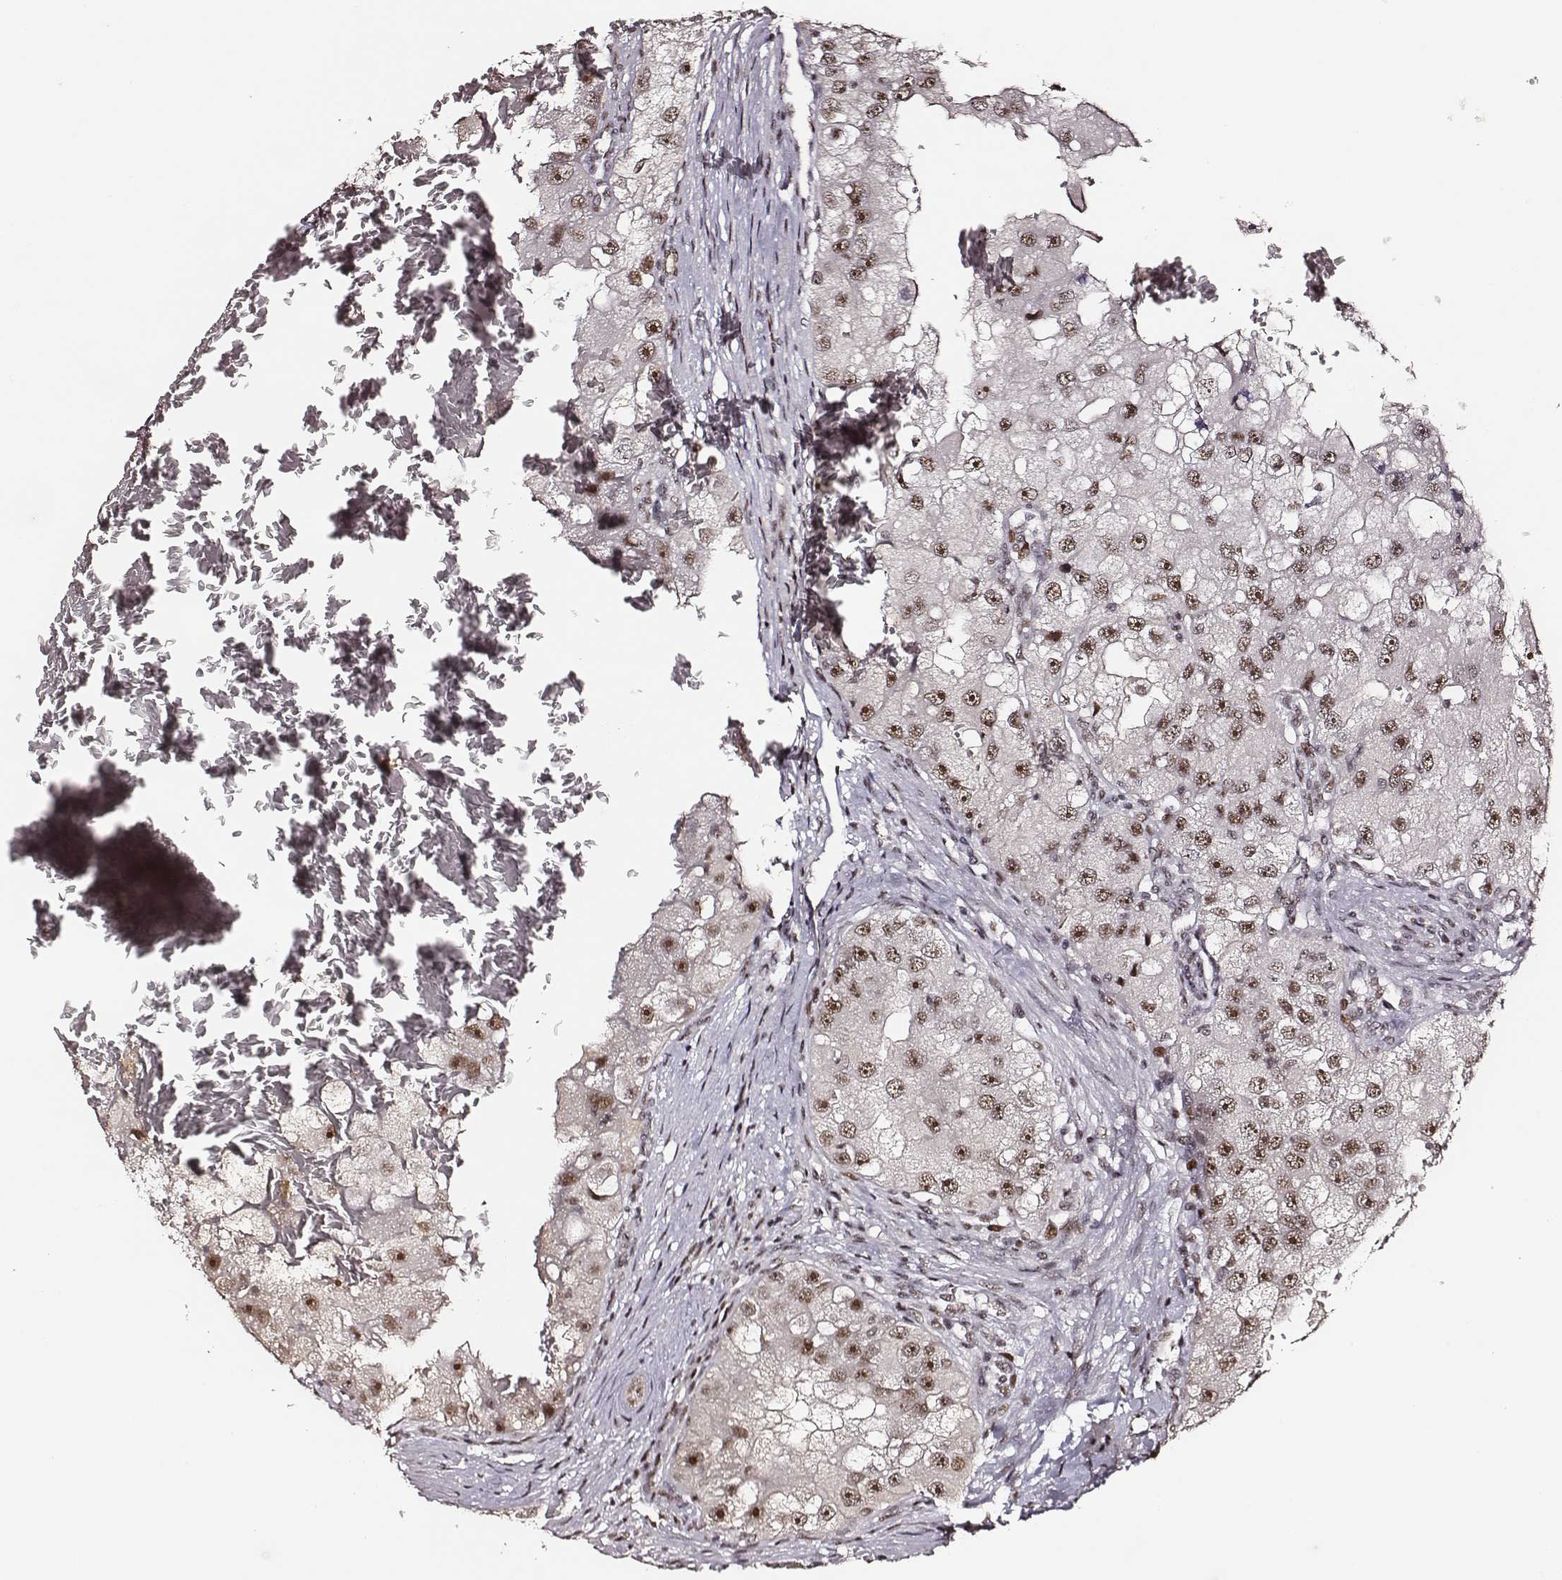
{"staining": {"intensity": "moderate", "quantity": ">75%", "location": "nuclear"}, "tissue": "renal cancer", "cell_type": "Tumor cells", "image_type": "cancer", "snomed": [{"axis": "morphology", "description": "Adenocarcinoma, NOS"}, {"axis": "topography", "description": "Kidney"}], "caption": "Renal adenocarcinoma tissue shows moderate nuclear positivity in approximately >75% of tumor cells Using DAB (brown) and hematoxylin (blue) stains, captured at high magnification using brightfield microscopy.", "gene": "PPARA", "patient": {"sex": "male", "age": 63}}